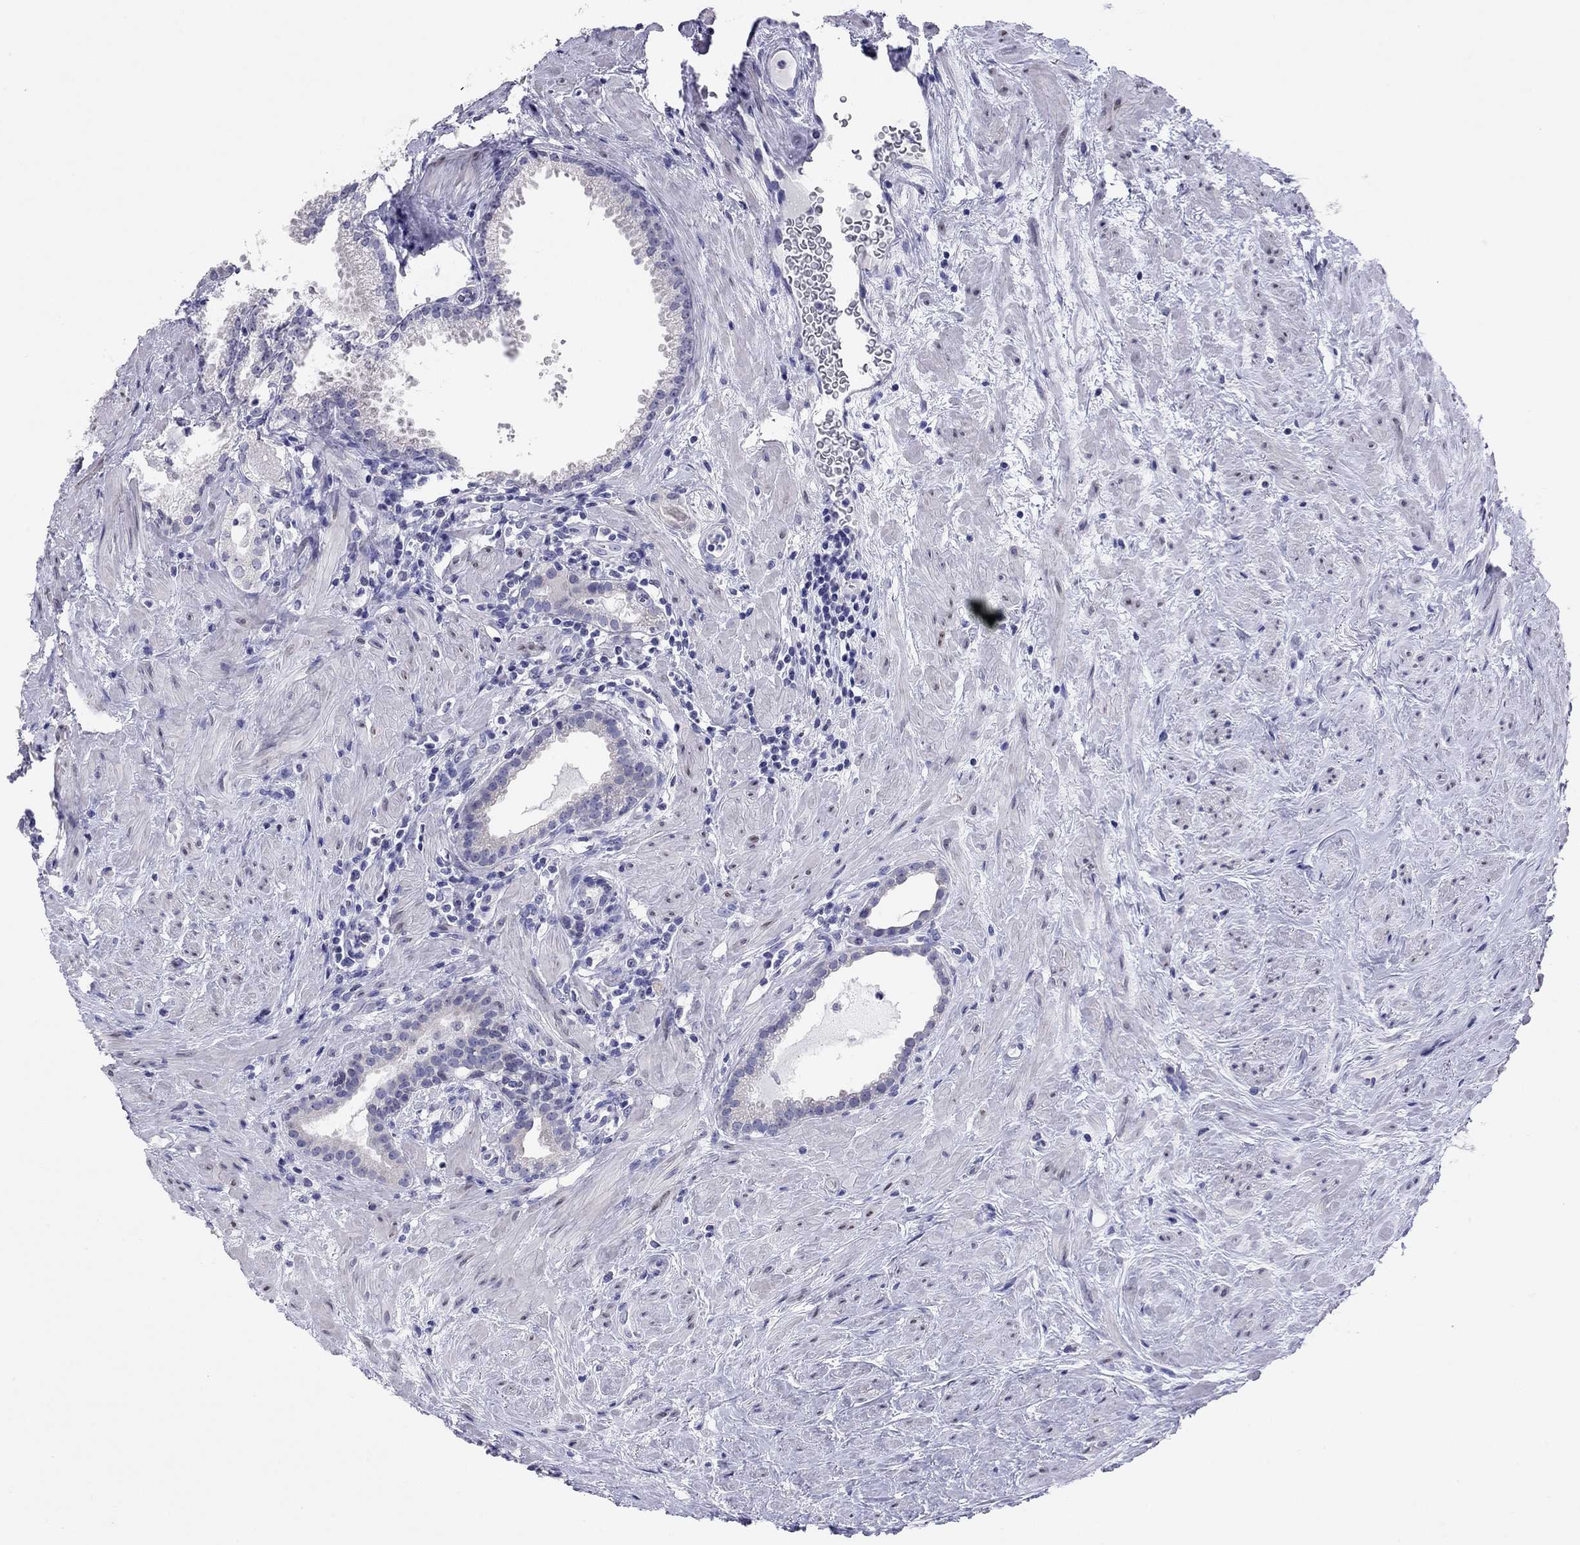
{"staining": {"intensity": "negative", "quantity": "none", "location": "none"}, "tissue": "prostate cancer", "cell_type": "Tumor cells", "image_type": "cancer", "snomed": [{"axis": "morphology", "description": "Adenocarcinoma, NOS"}, {"axis": "morphology", "description": "Adenocarcinoma, High grade"}, {"axis": "topography", "description": "Prostate"}], "caption": "This histopathology image is of high-grade adenocarcinoma (prostate) stained with immunohistochemistry to label a protein in brown with the nuclei are counter-stained blue. There is no positivity in tumor cells.", "gene": "ARMC12", "patient": {"sex": "male", "age": 64}}